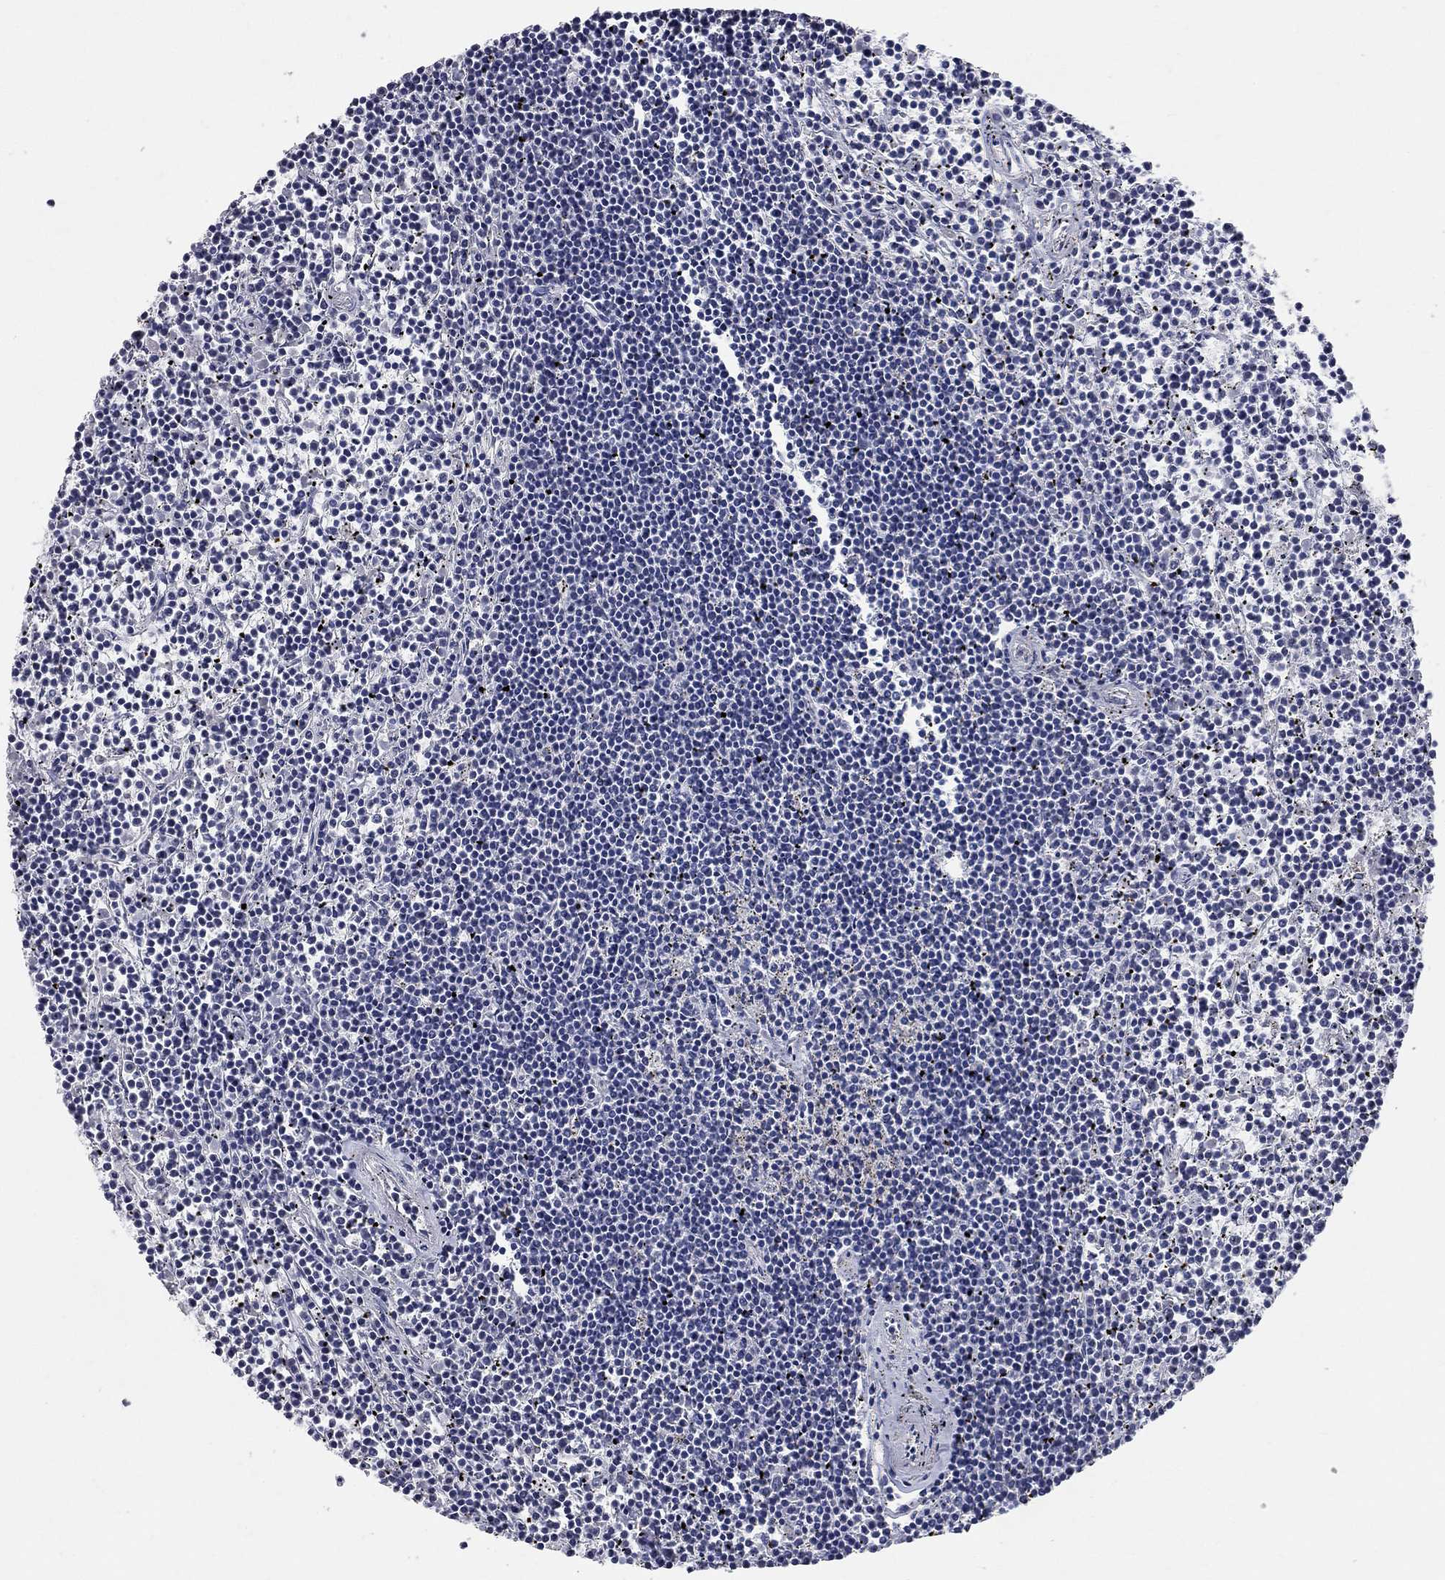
{"staining": {"intensity": "negative", "quantity": "none", "location": "none"}, "tissue": "lymphoma", "cell_type": "Tumor cells", "image_type": "cancer", "snomed": [{"axis": "morphology", "description": "Malignant lymphoma, non-Hodgkin's type, Low grade"}, {"axis": "topography", "description": "Spleen"}], "caption": "The image exhibits no significant staining in tumor cells of lymphoma.", "gene": "SYT12", "patient": {"sex": "female", "age": 19}}